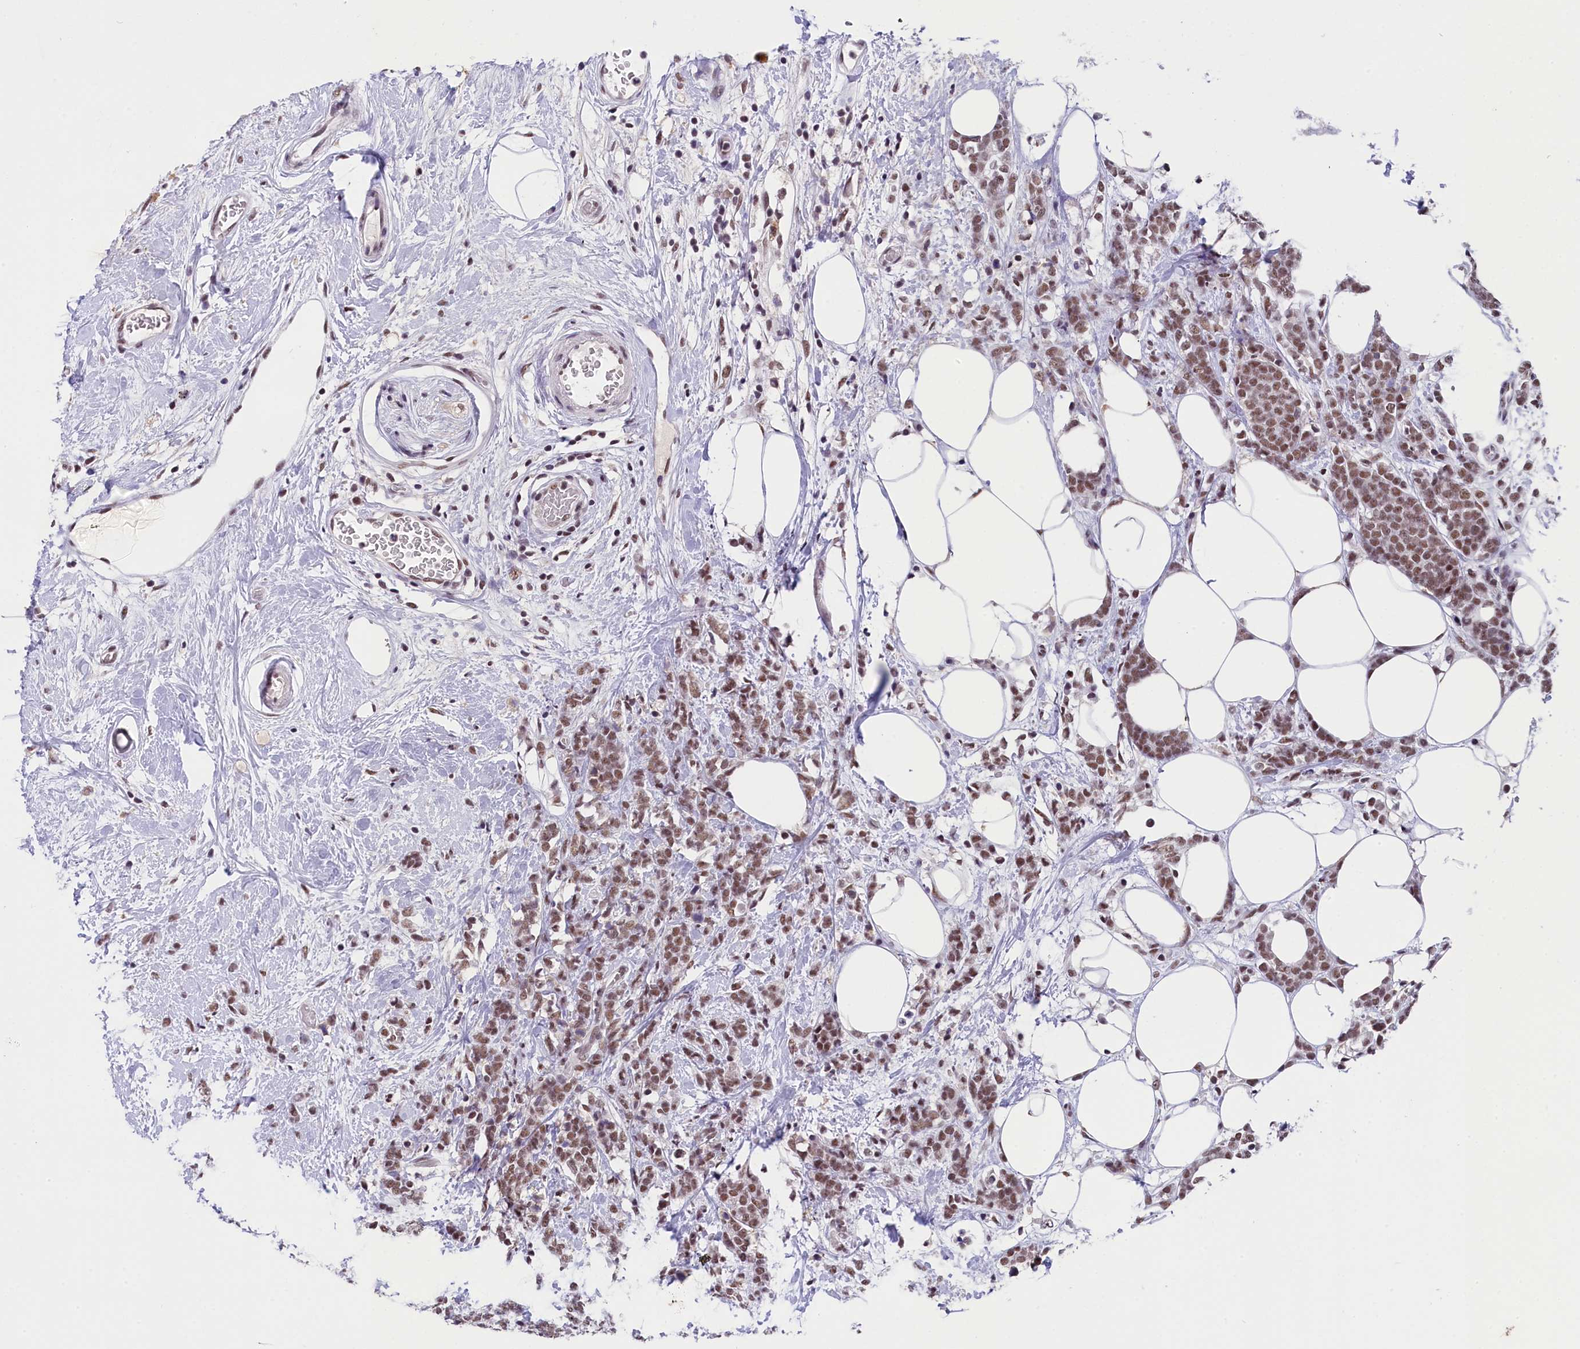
{"staining": {"intensity": "moderate", "quantity": ">75%", "location": "nuclear"}, "tissue": "breast cancer", "cell_type": "Tumor cells", "image_type": "cancer", "snomed": [{"axis": "morphology", "description": "Lobular carcinoma"}, {"axis": "topography", "description": "Breast"}], "caption": "A photomicrograph of human lobular carcinoma (breast) stained for a protein displays moderate nuclear brown staining in tumor cells.", "gene": "ZC3H4", "patient": {"sex": "female", "age": 58}}